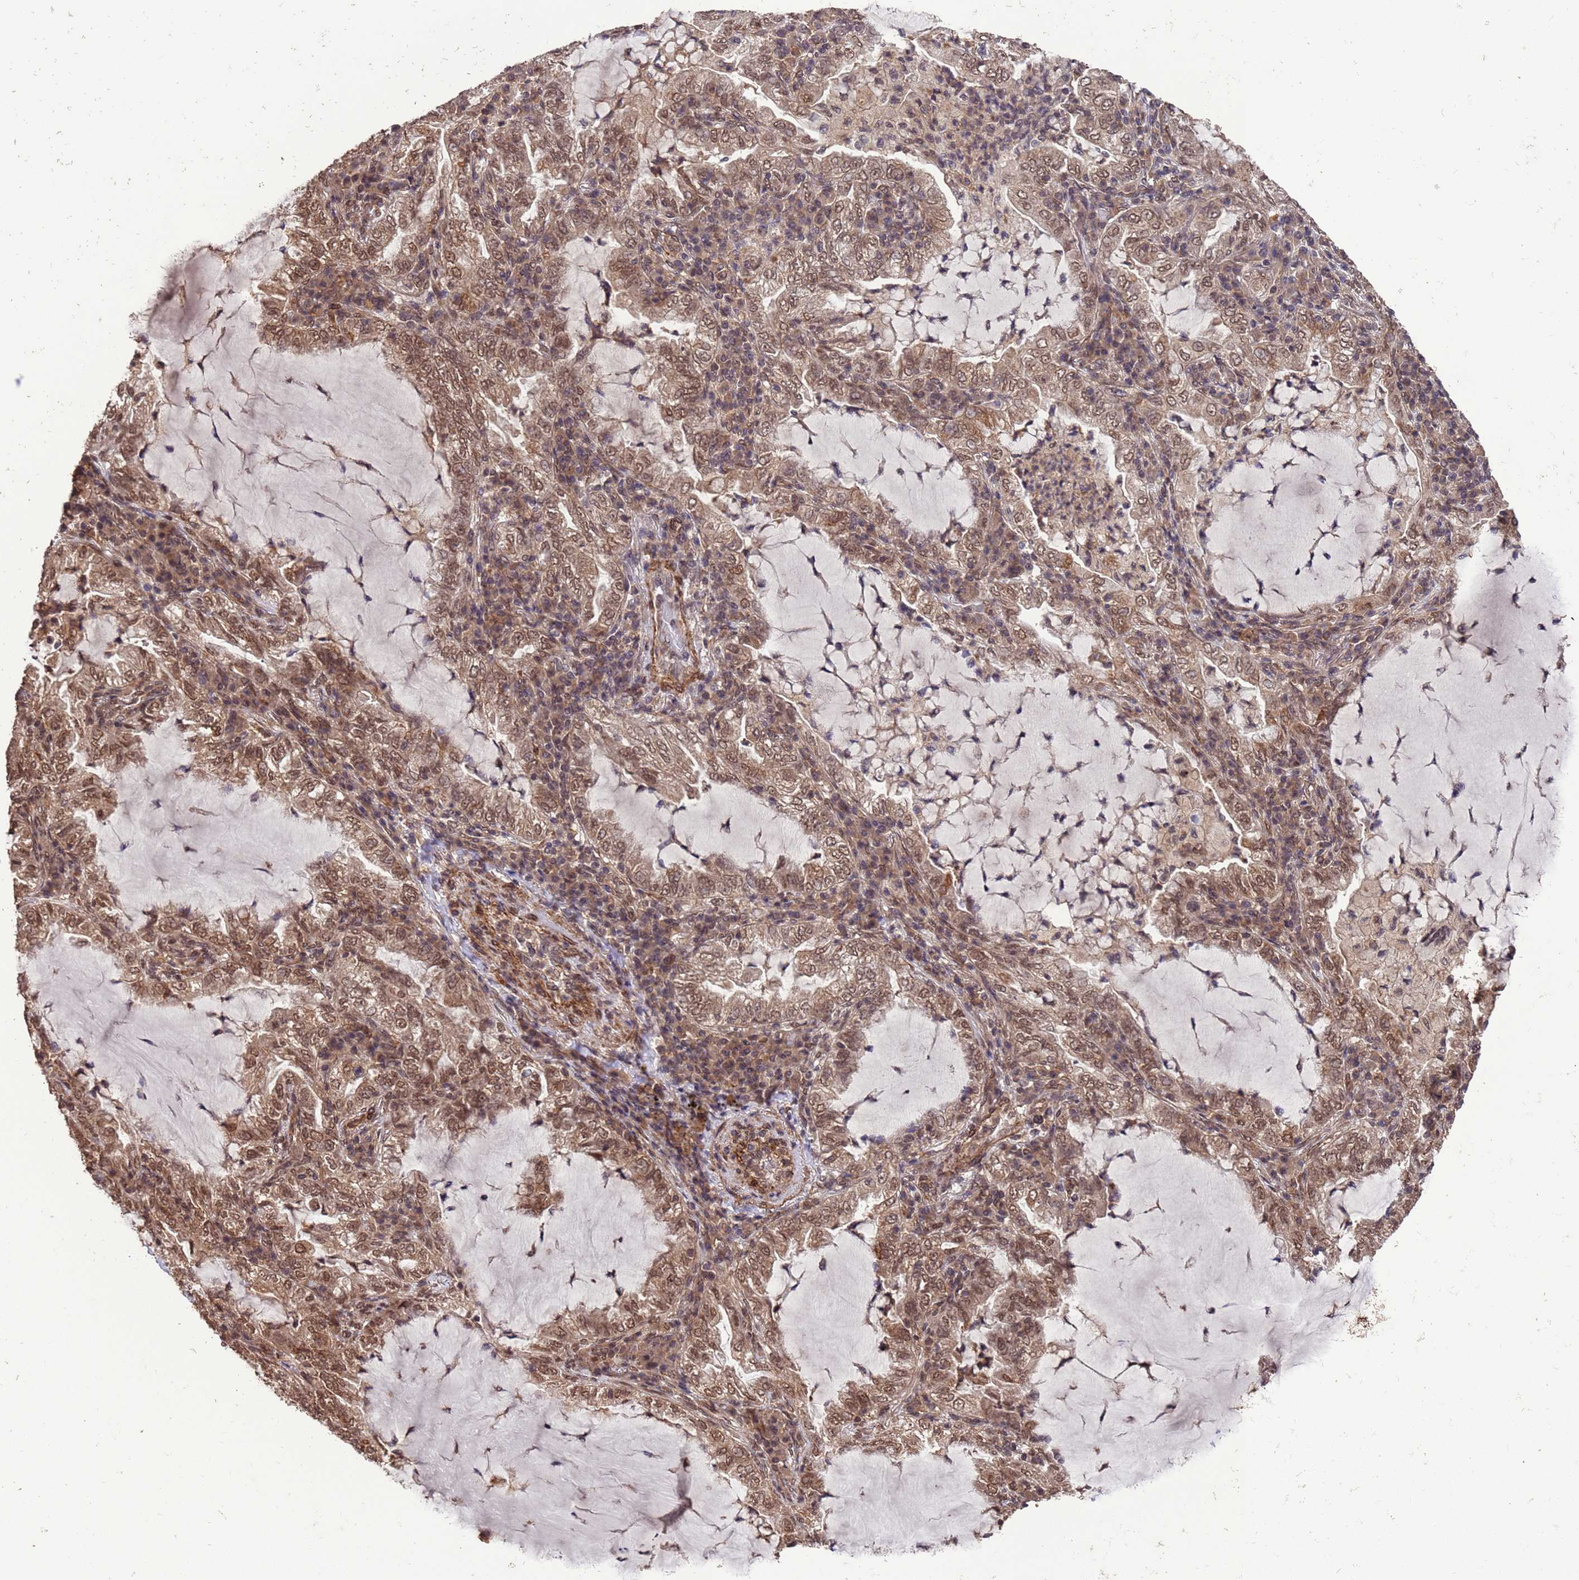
{"staining": {"intensity": "moderate", "quantity": ">75%", "location": "nuclear"}, "tissue": "lung cancer", "cell_type": "Tumor cells", "image_type": "cancer", "snomed": [{"axis": "morphology", "description": "Adenocarcinoma, NOS"}, {"axis": "topography", "description": "Lung"}], "caption": "High-magnification brightfield microscopy of lung adenocarcinoma stained with DAB (3,3'-diaminobenzidine) (brown) and counterstained with hematoxylin (blue). tumor cells exhibit moderate nuclear expression is appreciated in about>75% of cells.", "gene": "VSTM4", "patient": {"sex": "female", "age": 73}}